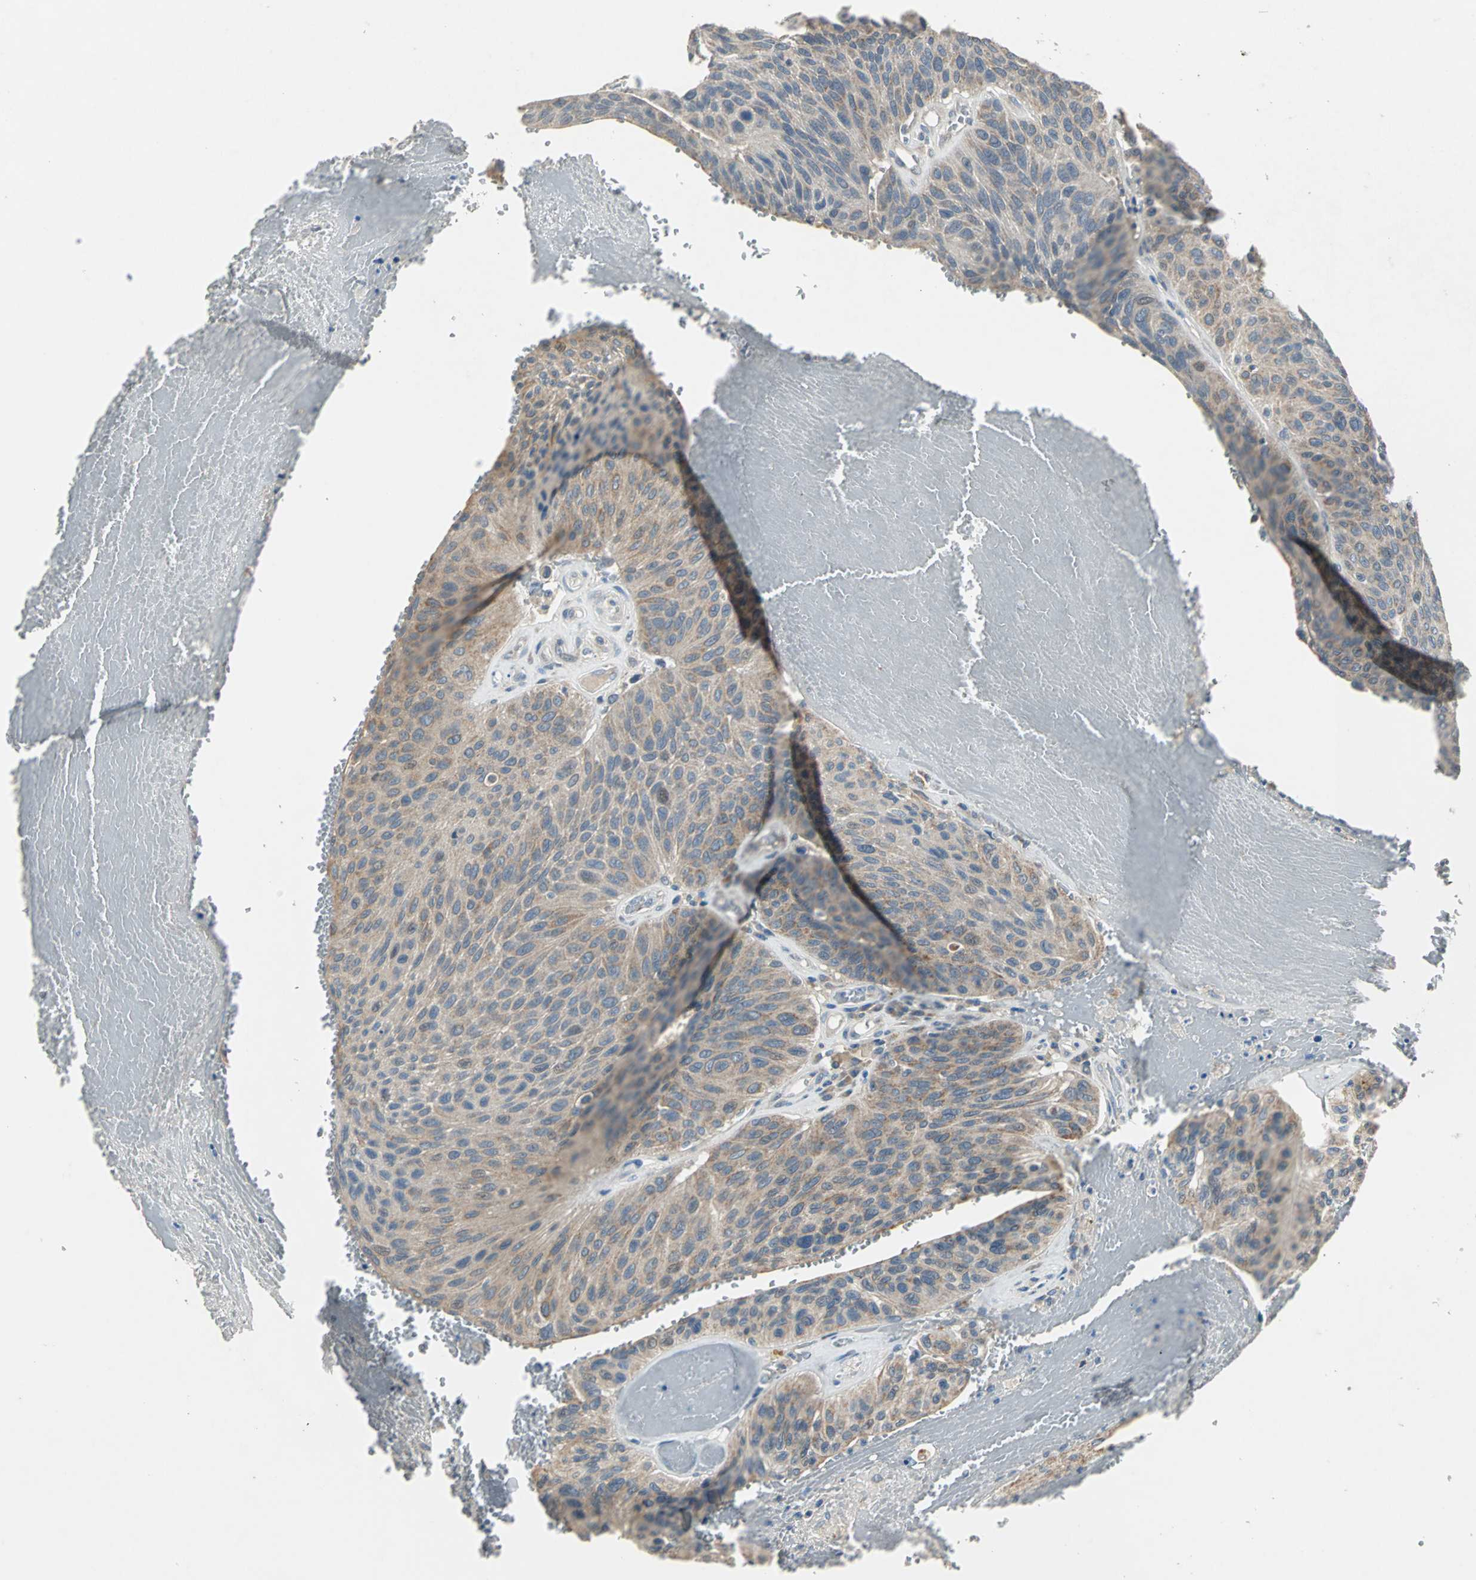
{"staining": {"intensity": "weak", "quantity": ">75%", "location": "cytoplasmic/membranous"}, "tissue": "urothelial cancer", "cell_type": "Tumor cells", "image_type": "cancer", "snomed": [{"axis": "morphology", "description": "Urothelial carcinoma, High grade"}, {"axis": "topography", "description": "Urinary bladder"}], "caption": "Protein expression by immunohistochemistry (IHC) exhibits weak cytoplasmic/membranous staining in about >75% of tumor cells in high-grade urothelial carcinoma. (brown staining indicates protein expression, while blue staining denotes nuclei).", "gene": "JADE3", "patient": {"sex": "male", "age": 66}}